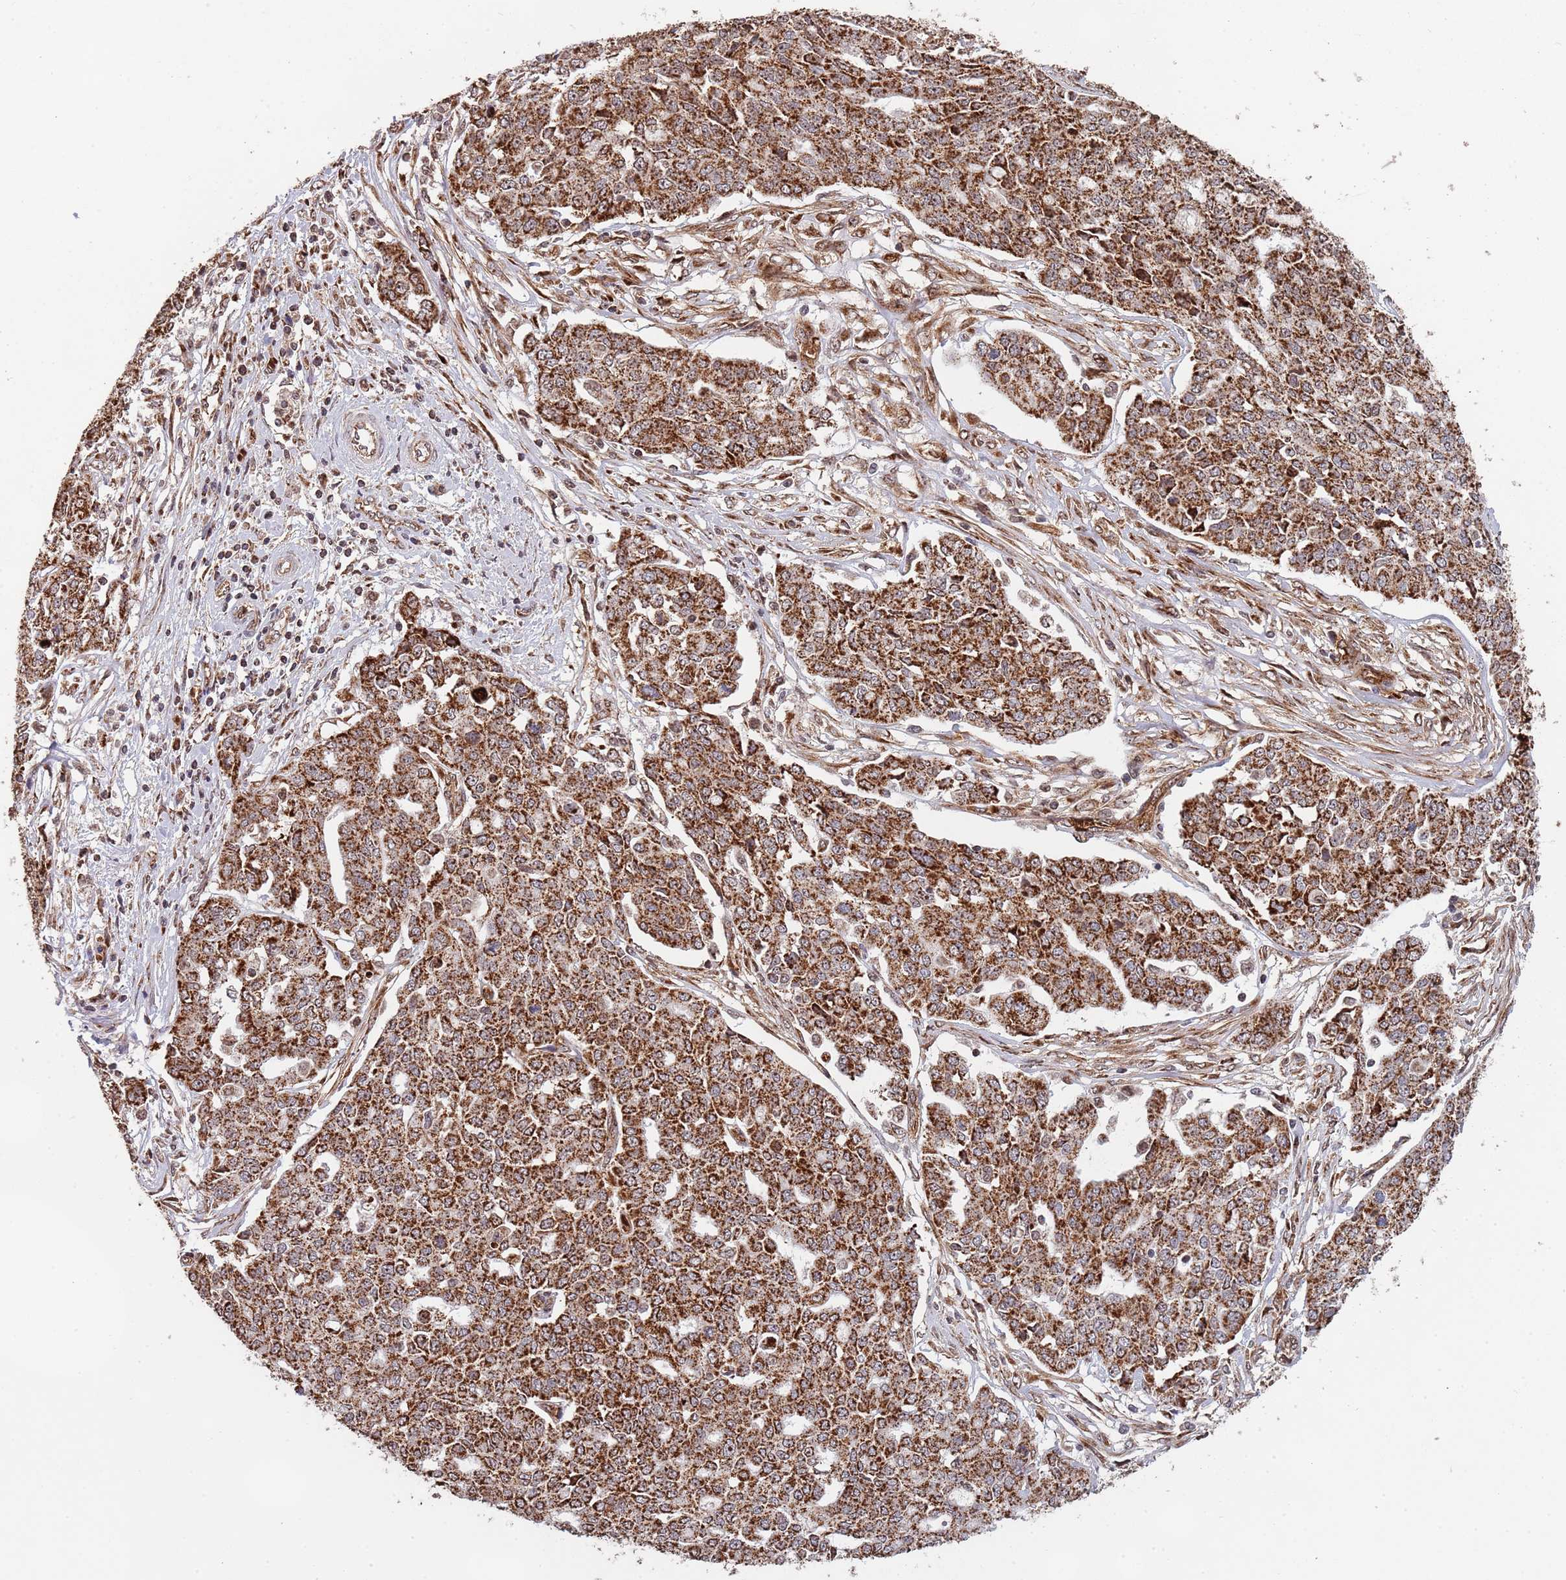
{"staining": {"intensity": "strong", "quantity": ">75%", "location": "cytoplasmic/membranous"}, "tissue": "ovarian cancer", "cell_type": "Tumor cells", "image_type": "cancer", "snomed": [{"axis": "morphology", "description": "Cystadenocarcinoma, serous, NOS"}, {"axis": "topography", "description": "Soft tissue"}, {"axis": "topography", "description": "Ovary"}], "caption": "Protein expression analysis of ovarian cancer (serous cystadenocarcinoma) demonstrates strong cytoplasmic/membranous expression in about >75% of tumor cells. (Stains: DAB in brown, nuclei in blue, Microscopy: brightfield microscopy at high magnification).", "gene": "DCHS1", "patient": {"sex": "female", "age": 57}}